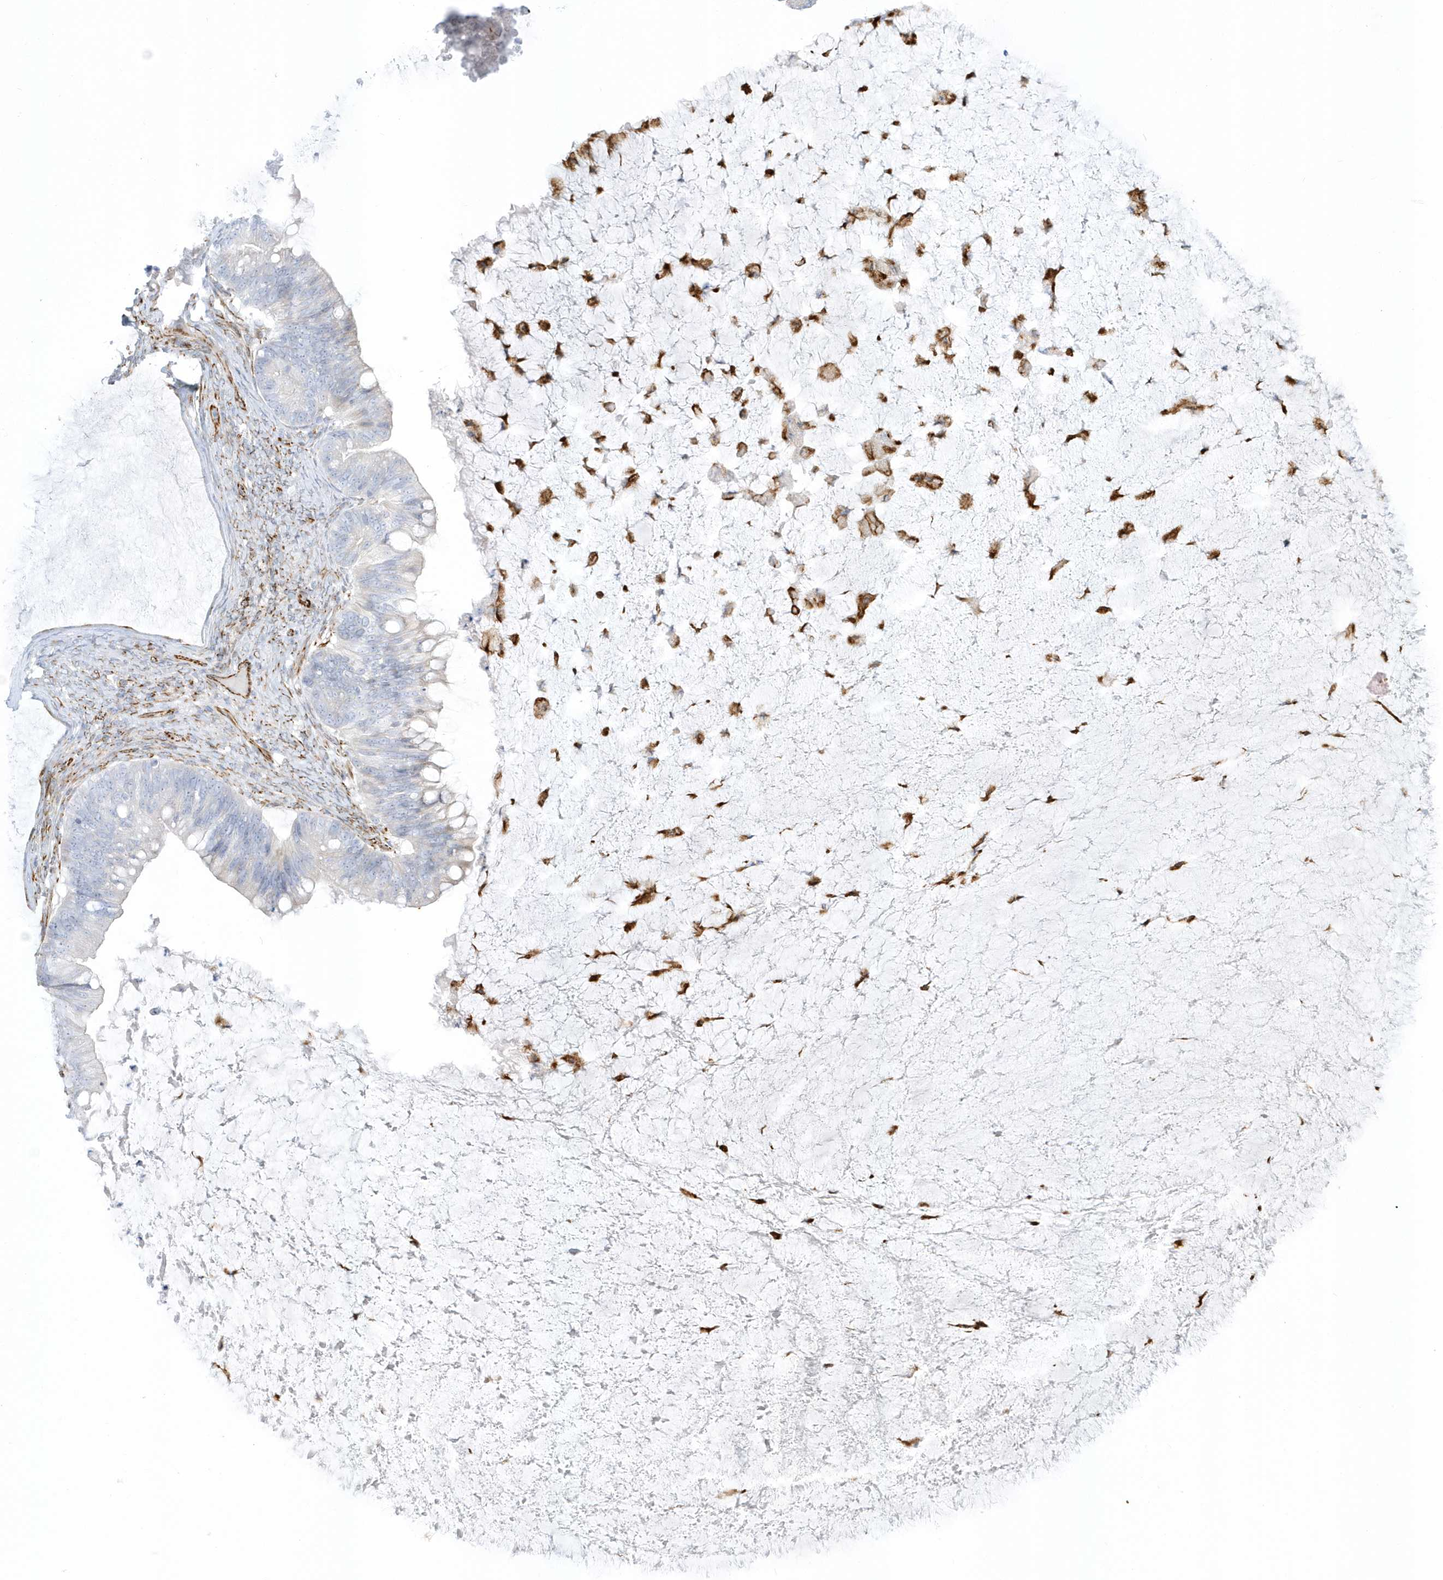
{"staining": {"intensity": "negative", "quantity": "none", "location": "none"}, "tissue": "ovarian cancer", "cell_type": "Tumor cells", "image_type": "cancer", "snomed": [{"axis": "morphology", "description": "Cystadenocarcinoma, mucinous, NOS"}, {"axis": "topography", "description": "Ovary"}], "caption": "Ovarian cancer (mucinous cystadenocarcinoma) was stained to show a protein in brown. There is no significant staining in tumor cells. (Brightfield microscopy of DAB (3,3'-diaminobenzidine) immunohistochemistry at high magnification).", "gene": "PPIL6", "patient": {"sex": "female", "age": 61}}